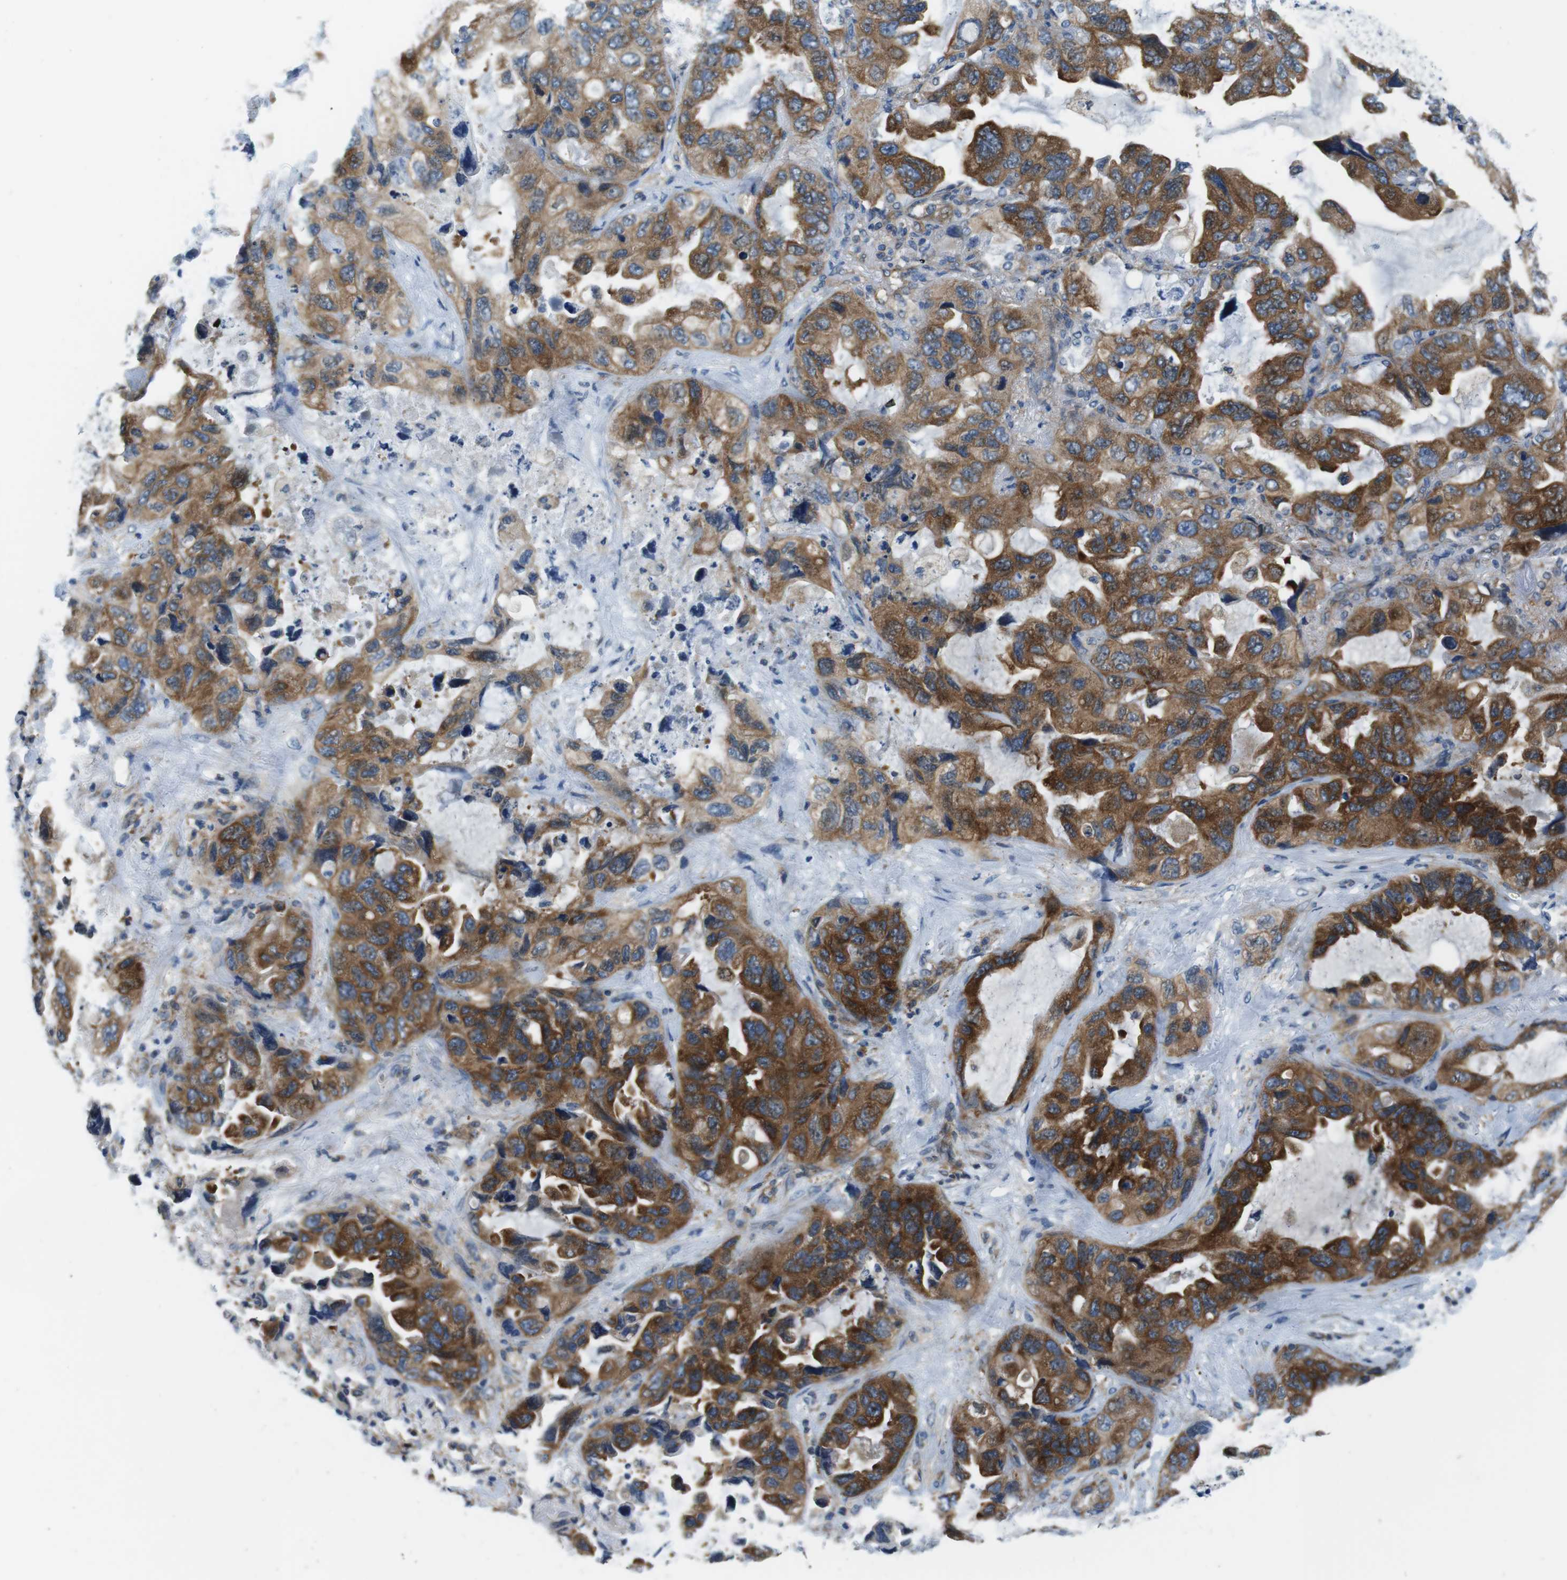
{"staining": {"intensity": "strong", "quantity": ">75%", "location": "cytoplasmic/membranous"}, "tissue": "lung cancer", "cell_type": "Tumor cells", "image_type": "cancer", "snomed": [{"axis": "morphology", "description": "Squamous cell carcinoma, NOS"}, {"axis": "topography", "description": "Lung"}], "caption": "Lung cancer (squamous cell carcinoma) stained for a protein exhibits strong cytoplasmic/membranous positivity in tumor cells. (DAB (3,3'-diaminobenzidine) IHC with brightfield microscopy, high magnification).", "gene": "EIF2B5", "patient": {"sex": "female", "age": 73}}